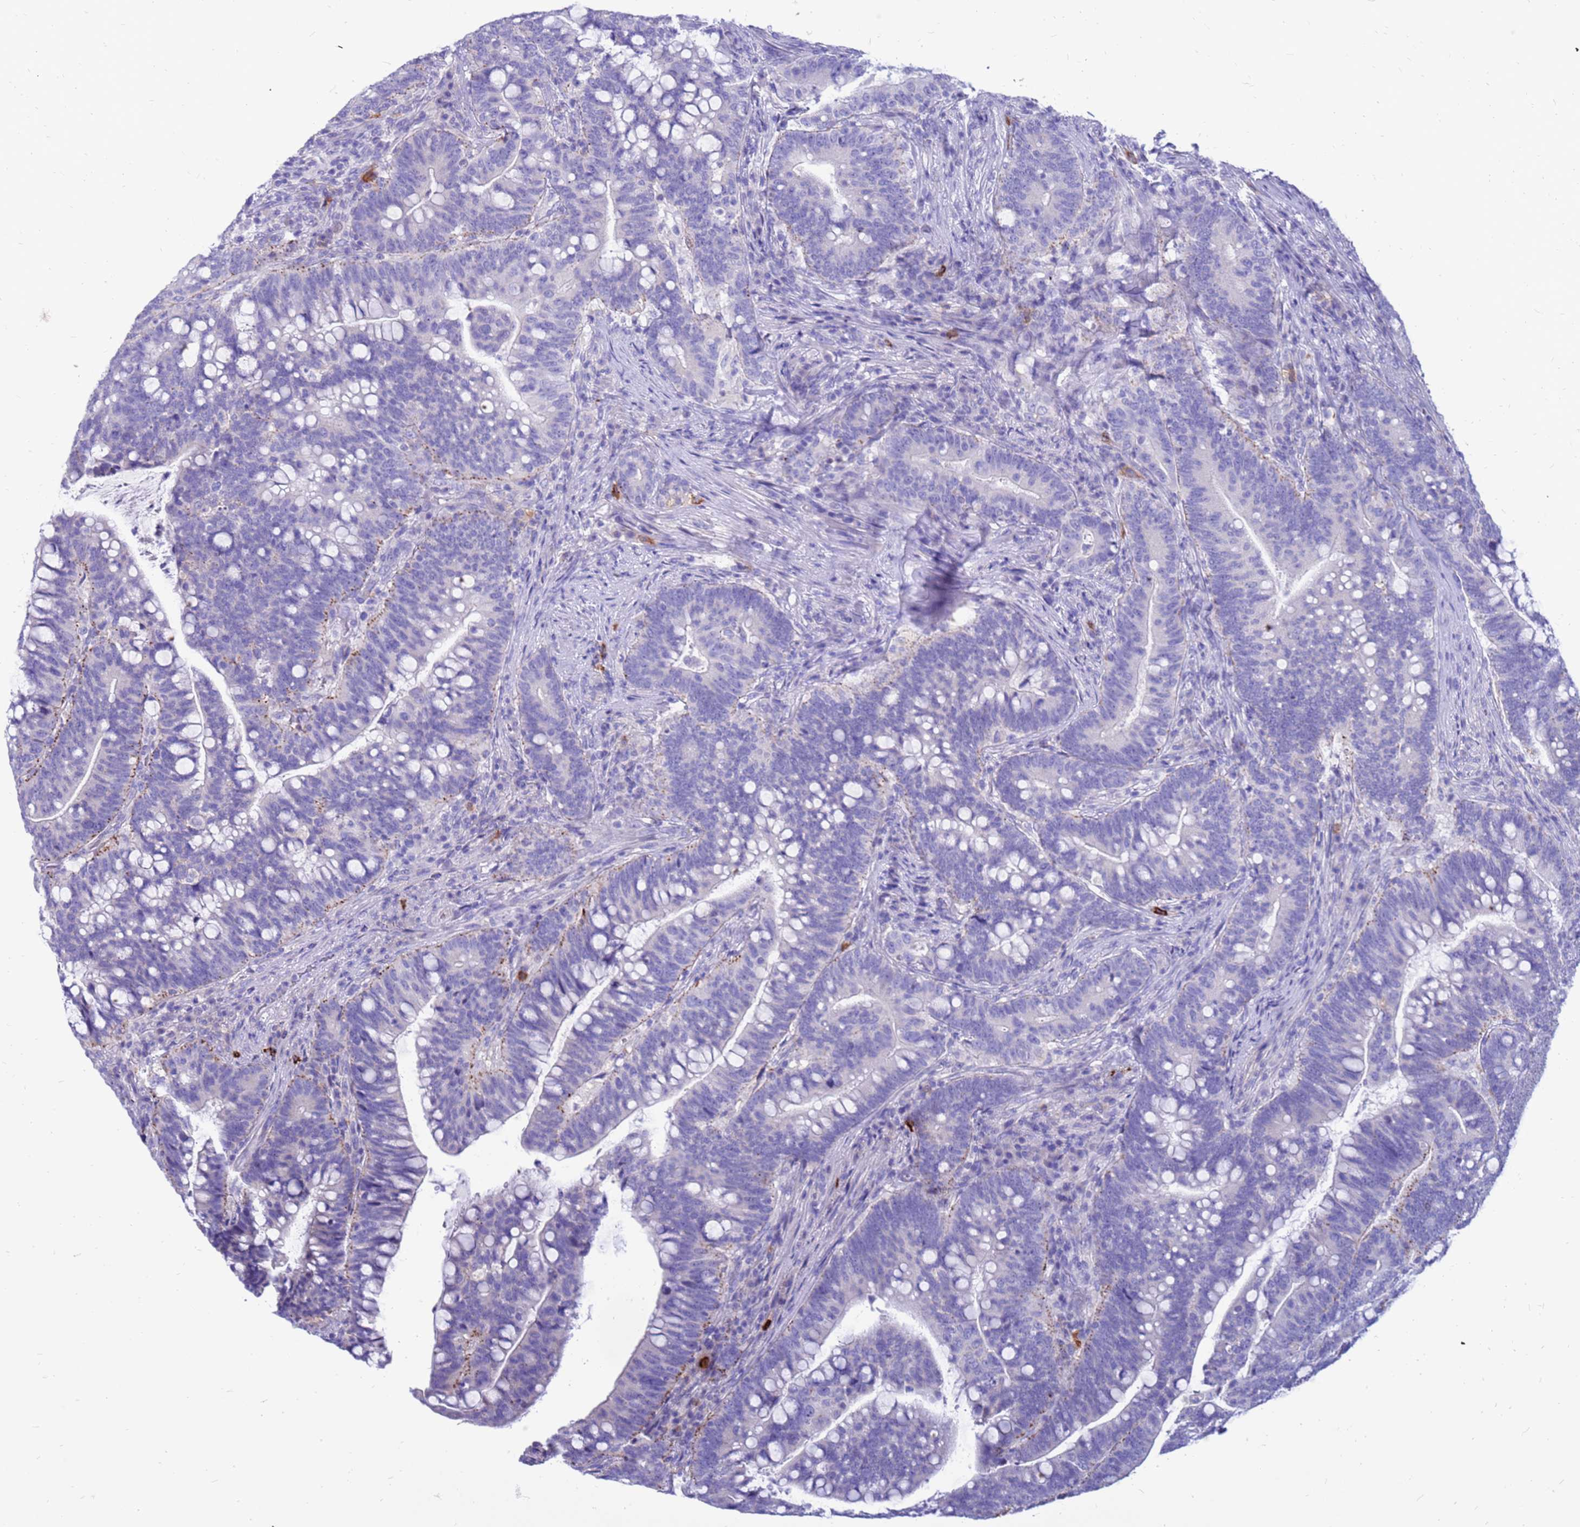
{"staining": {"intensity": "moderate", "quantity": "<25%", "location": "cytoplasmic/membranous"}, "tissue": "colorectal cancer", "cell_type": "Tumor cells", "image_type": "cancer", "snomed": [{"axis": "morphology", "description": "Normal tissue, NOS"}, {"axis": "morphology", "description": "Adenocarcinoma, NOS"}, {"axis": "topography", "description": "Colon"}], "caption": "IHC micrograph of neoplastic tissue: human adenocarcinoma (colorectal) stained using immunohistochemistry (IHC) reveals low levels of moderate protein expression localized specifically in the cytoplasmic/membranous of tumor cells, appearing as a cytoplasmic/membranous brown color.", "gene": "PDE10A", "patient": {"sex": "female", "age": 66}}